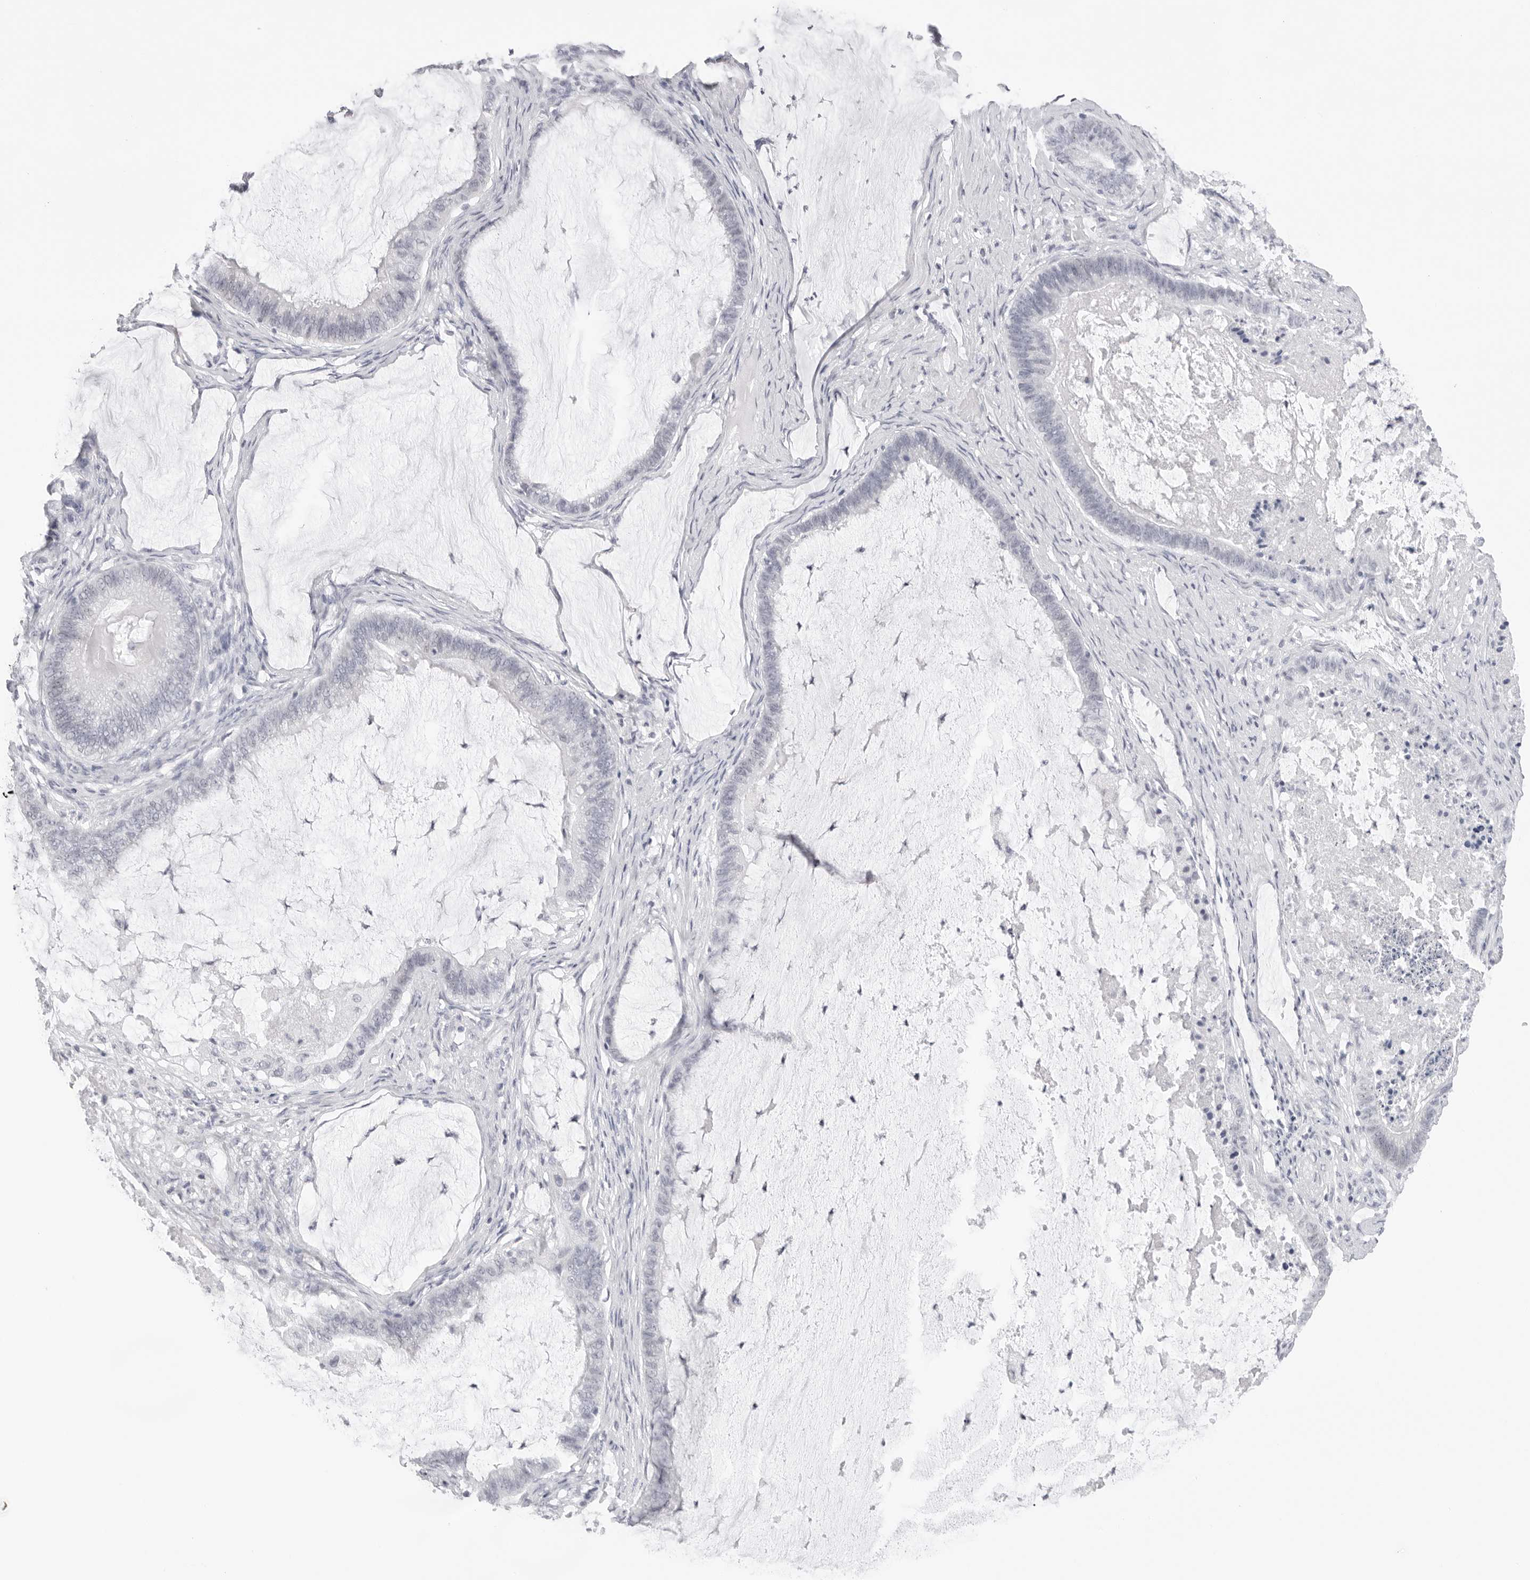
{"staining": {"intensity": "negative", "quantity": "none", "location": "none"}, "tissue": "ovarian cancer", "cell_type": "Tumor cells", "image_type": "cancer", "snomed": [{"axis": "morphology", "description": "Cystadenocarcinoma, mucinous, NOS"}, {"axis": "topography", "description": "Ovary"}], "caption": "DAB (3,3'-diaminobenzidine) immunohistochemical staining of mucinous cystadenocarcinoma (ovarian) exhibits no significant positivity in tumor cells.", "gene": "KLK12", "patient": {"sex": "female", "age": 61}}